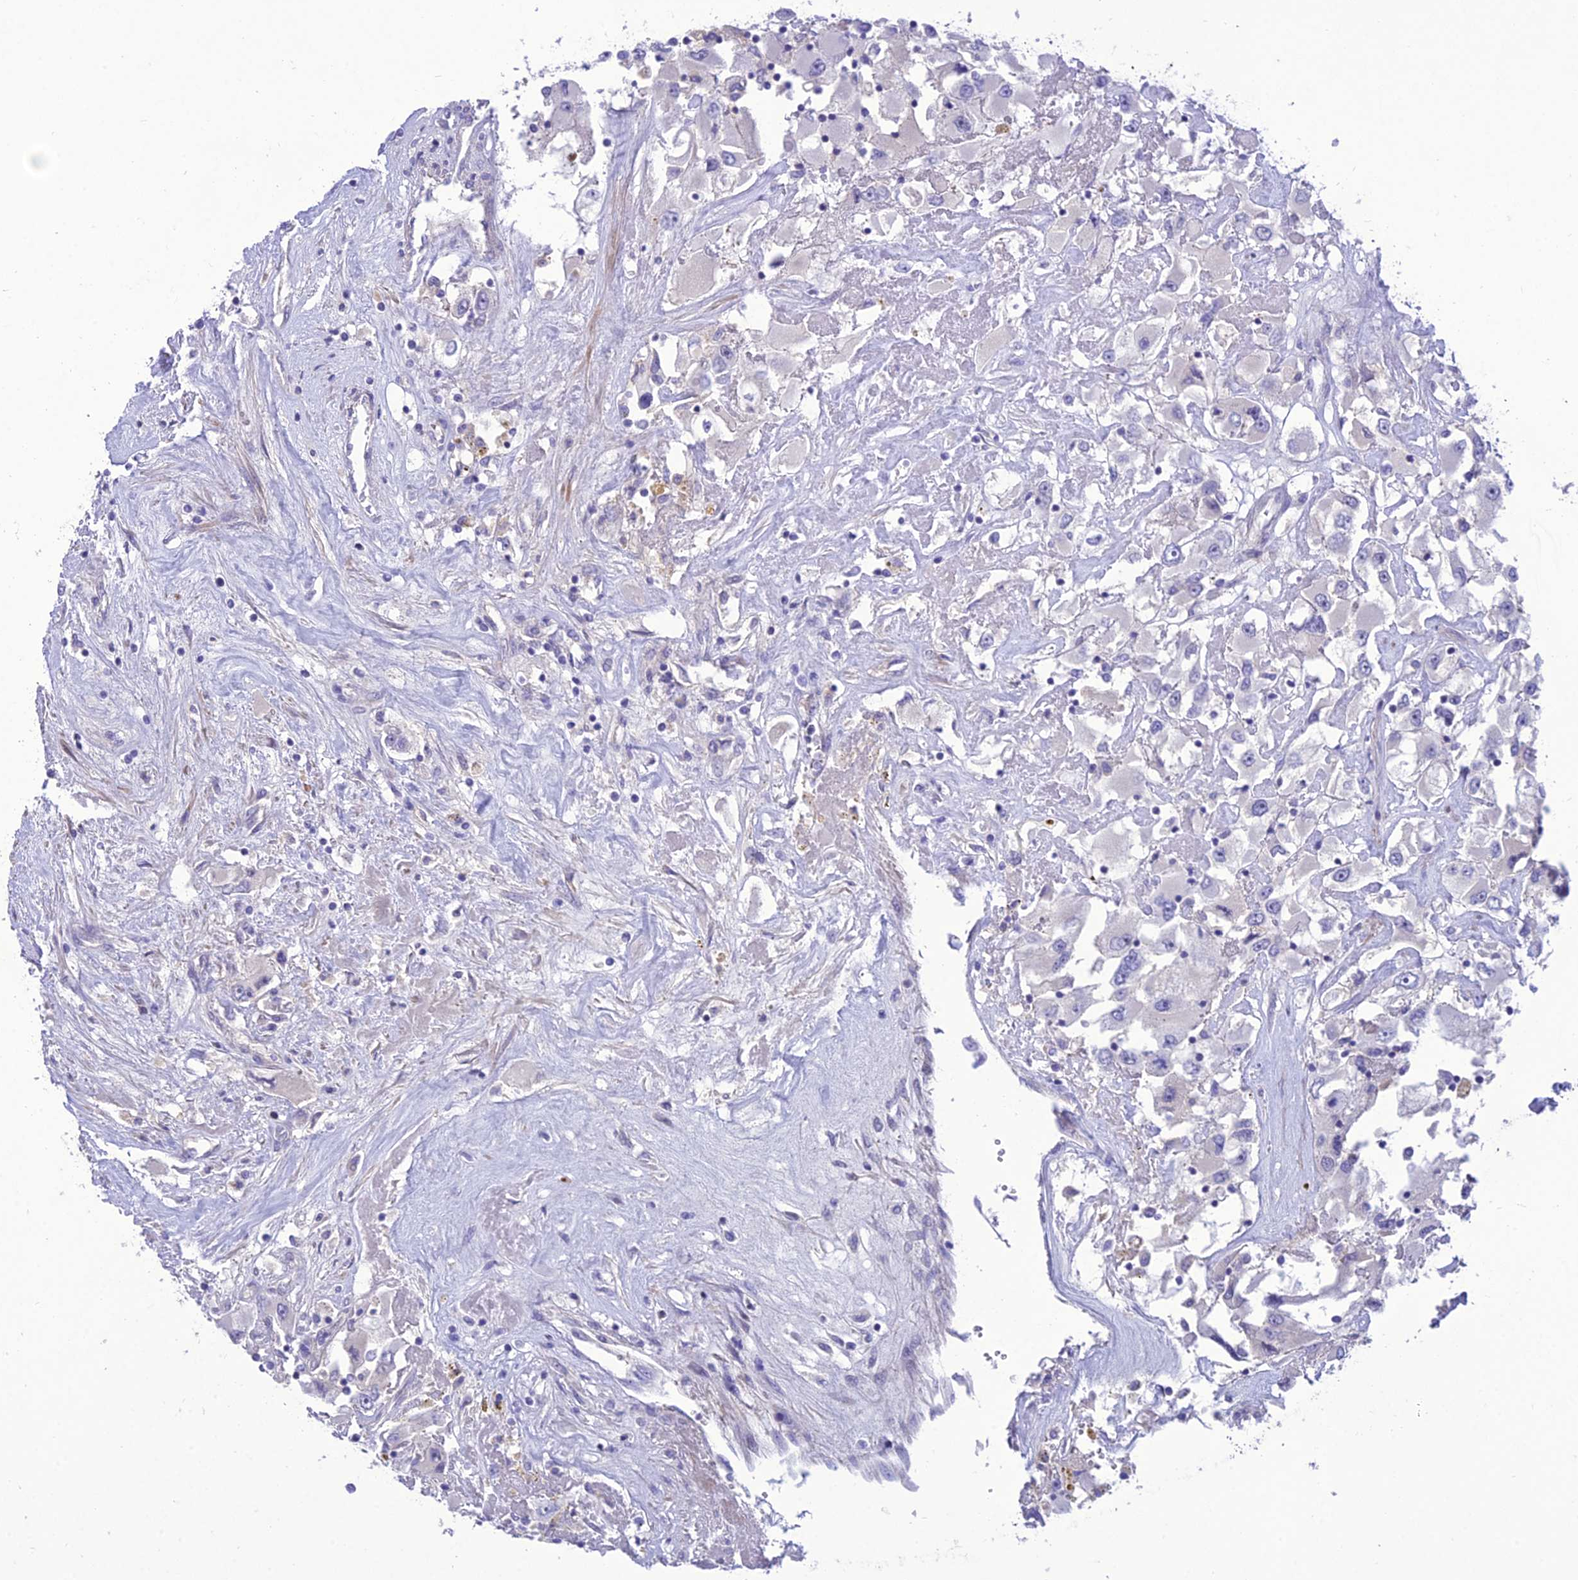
{"staining": {"intensity": "negative", "quantity": "none", "location": "none"}, "tissue": "renal cancer", "cell_type": "Tumor cells", "image_type": "cancer", "snomed": [{"axis": "morphology", "description": "Adenocarcinoma, NOS"}, {"axis": "topography", "description": "Kidney"}], "caption": "Tumor cells show no significant staining in renal cancer (adenocarcinoma). (Brightfield microscopy of DAB immunohistochemistry (IHC) at high magnification).", "gene": "TEKT3", "patient": {"sex": "female", "age": 52}}